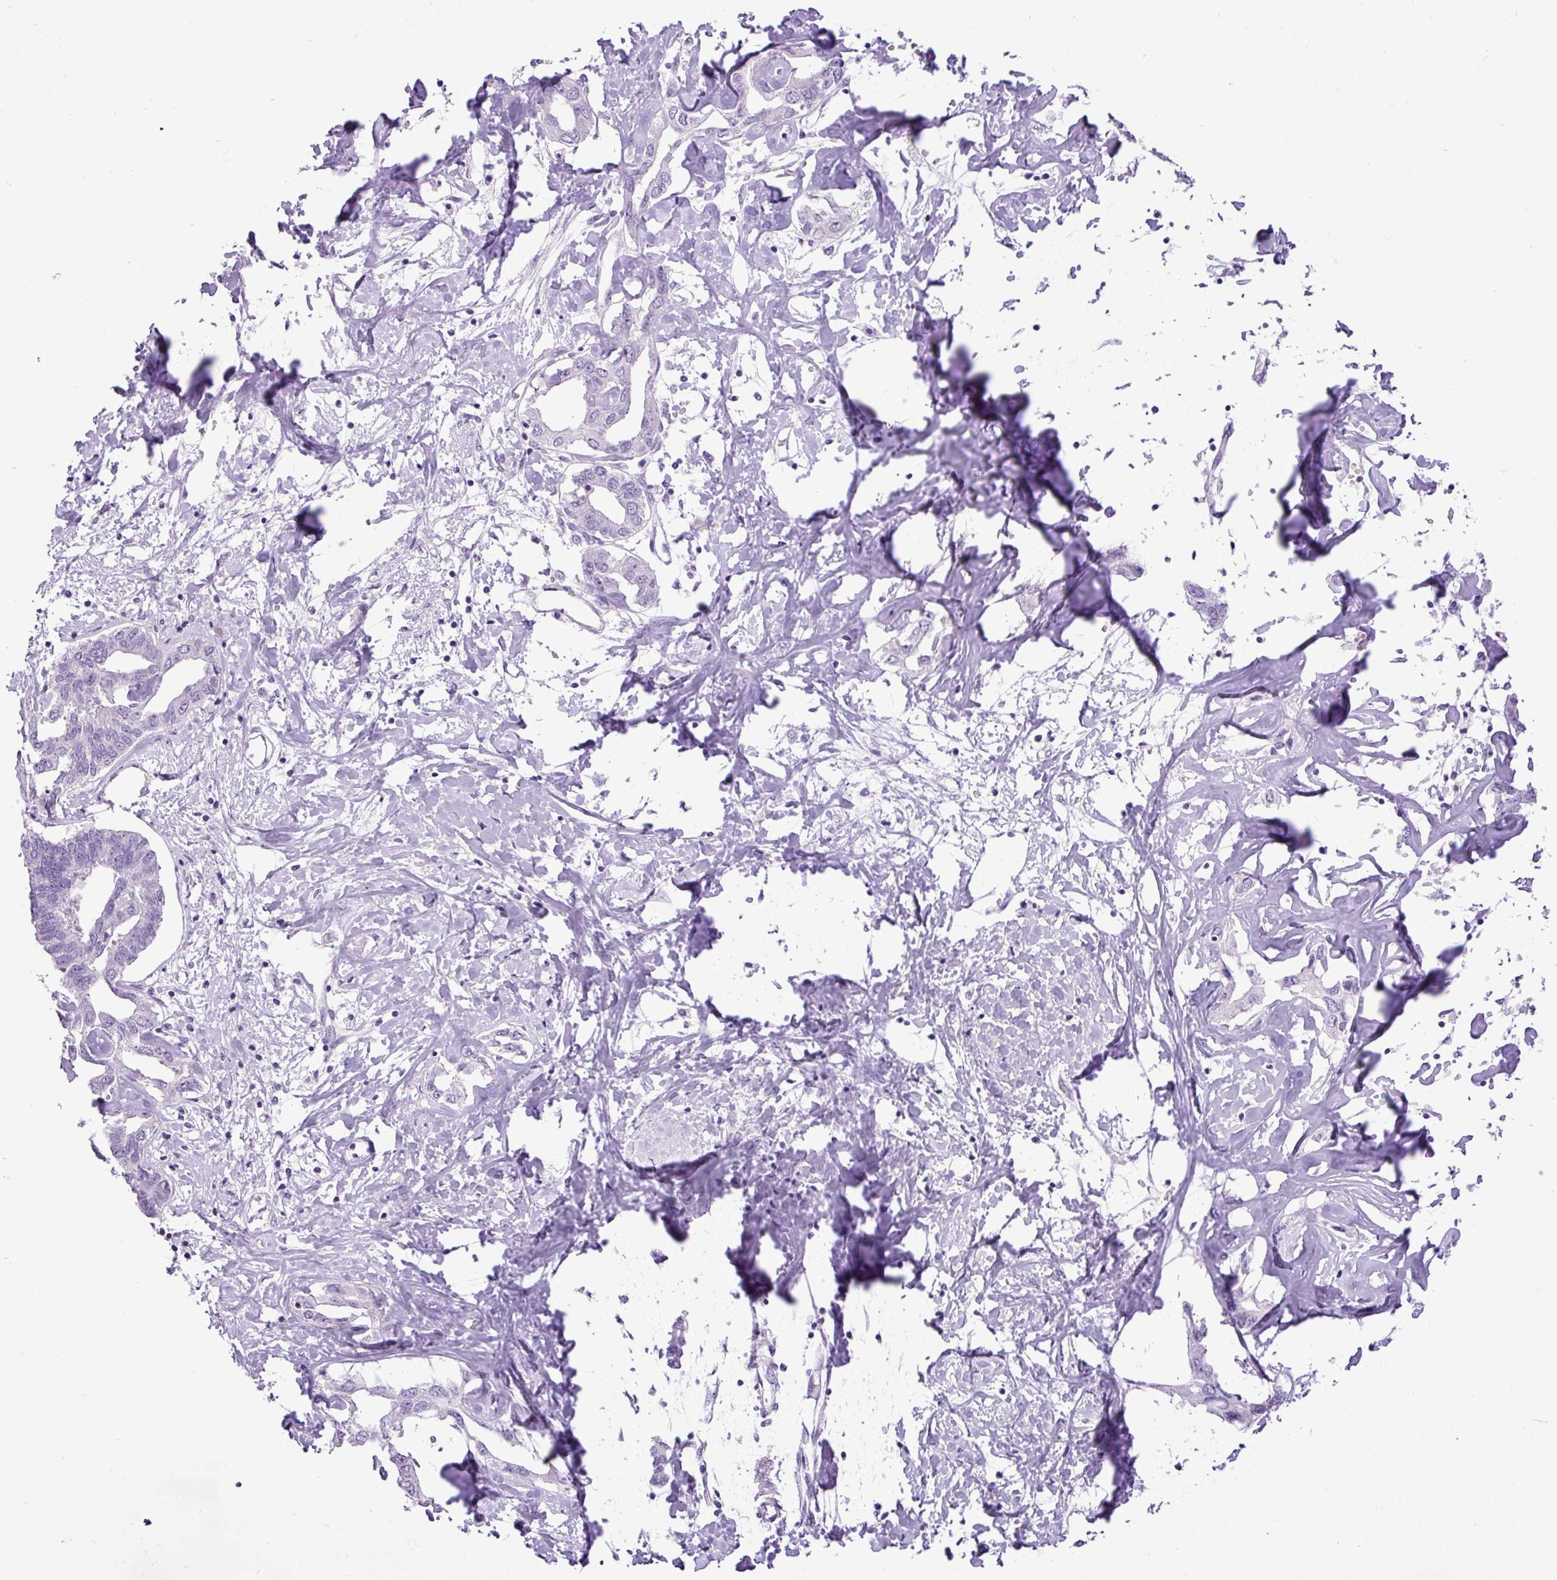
{"staining": {"intensity": "negative", "quantity": "none", "location": "none"}, "tissue": "liver cancer", "cell_type": "Tumor cells", "image_type": "cancer", "snomed": [{"axis": "morphology", "description": "Cholangiocarcinoma"}, {"axis": "topography", "description": "Liver"}], "caption": "DAB (3,3'-diaminobenzidine) immunohistochemical staining of liver cholangiocarcinoma reveals no significant expression in tumor cells.", "gene": "ZSCAN5A", "patient": {"sex": "male", "age": 59}}